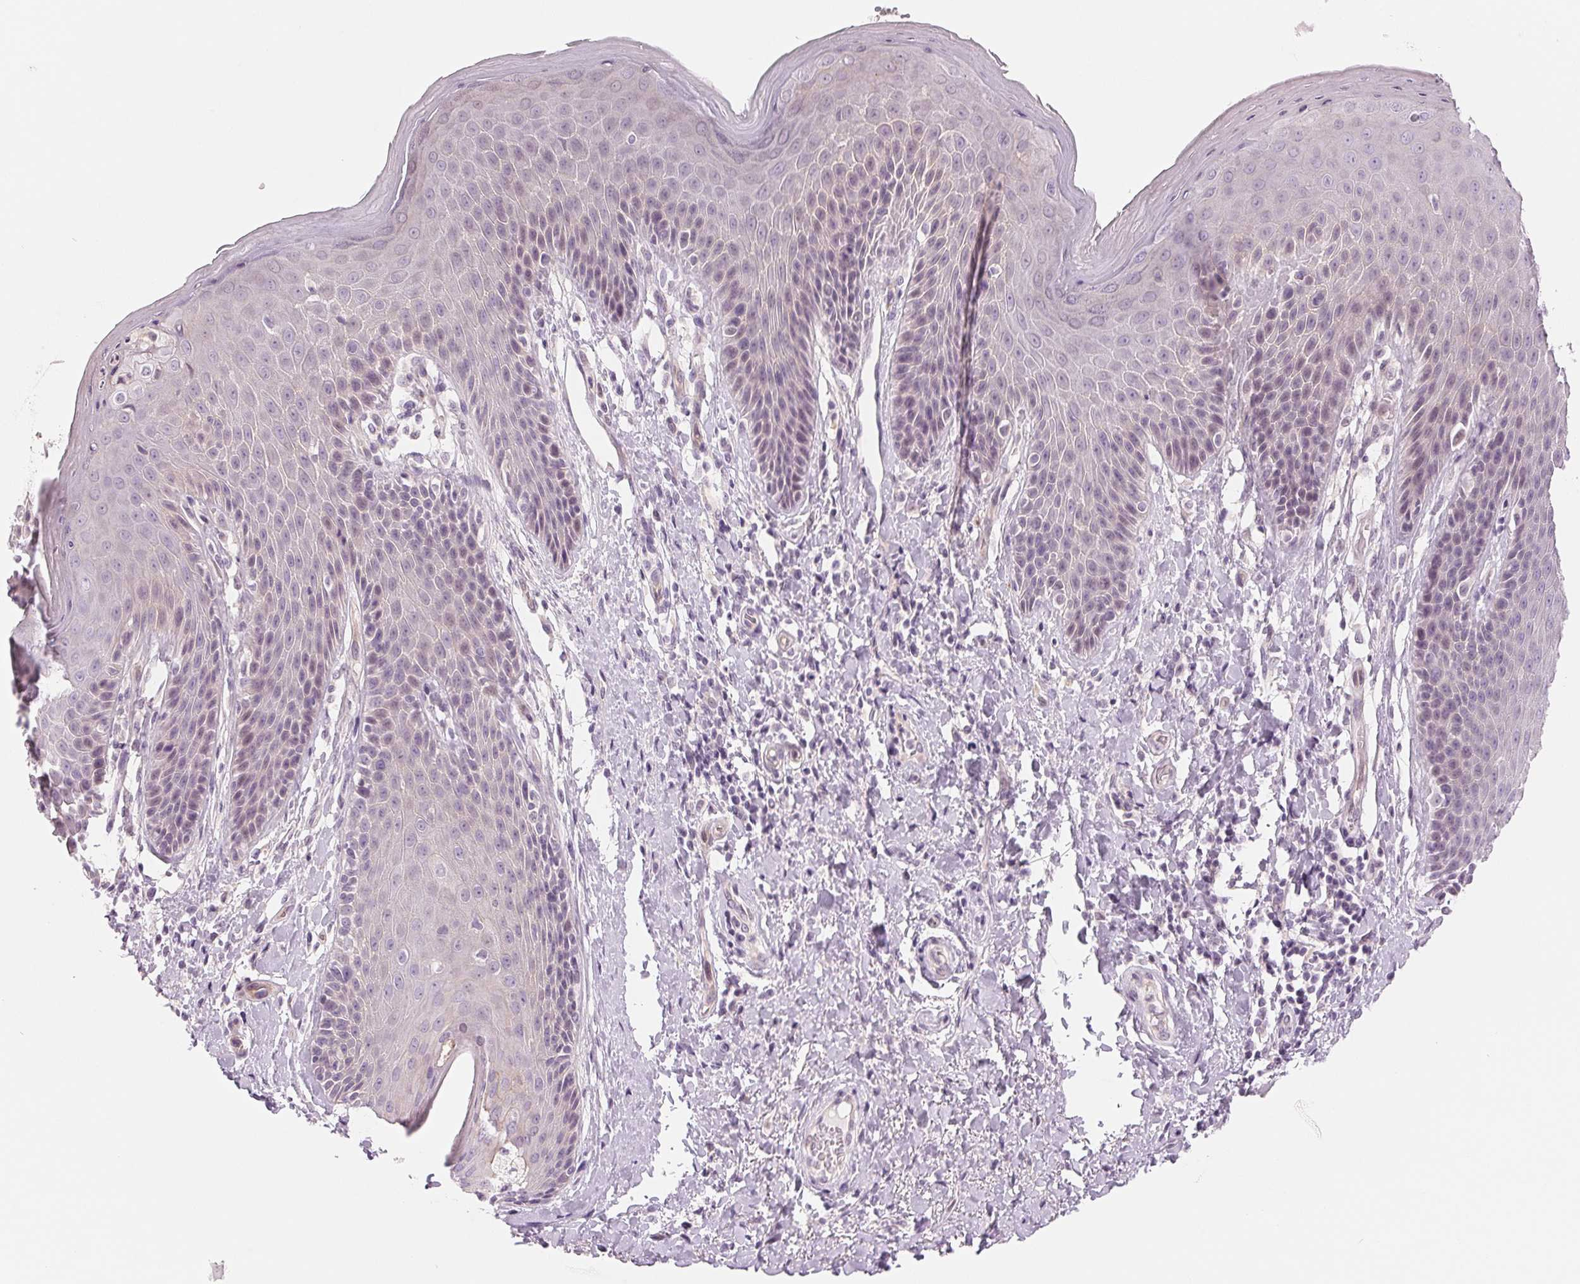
{"staining": {"intensity": "negative", "quantity": "none", "location": "none"}, "tissue": "skin", "cell_type": "Epidermal cells", "image_type": "normal", "snomed": [{"axis": "morphology", "description": "Normal tissue, NOS"}, {"axis": "topography", "description": "Anal"}, {"axis": "topography", "description": "Peripheral nerve tissue"}], "caption": "IHC histopathology image of unremarkable skin: skin stained with DAB (3,3'-diaminobenzidine) shows no significant protein expression in epidermal cells.", "gene": "CCDC168", "patient": {"sex": "male", "age": 51}}